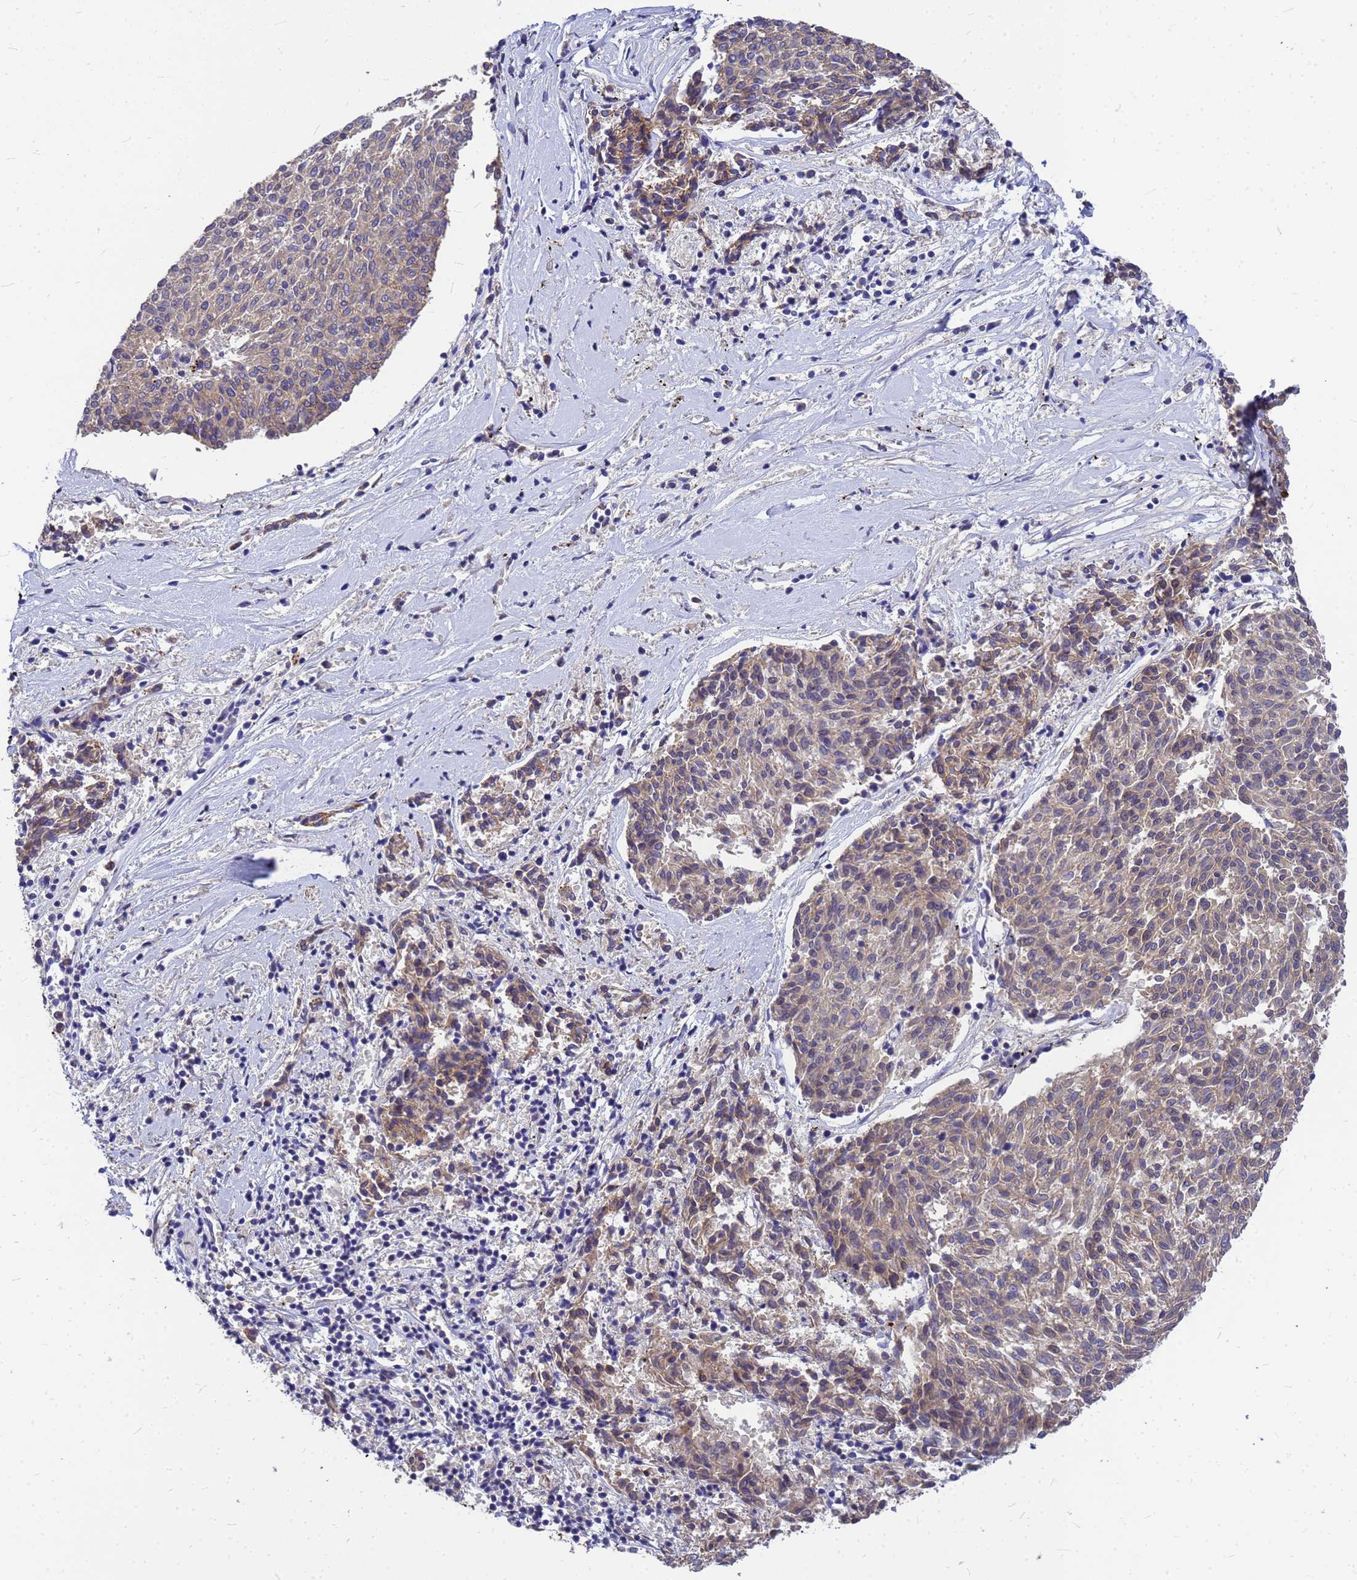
{"staining": {"intensity": "moderate", "quantity": "25%-75%", "location": "cytoplasmic/membranous"}, "tissue": "melanoma", "cell_type": "Tumor cells", "image_type": "cancer", "snomed": [{"axis": "morphology", "description": "Malignant melanoma, NOS"}, {"axis": "topography", "description": "Skin"}], "caption": "About 25%-75% of tumor cells in human malignant melanoma reveal moderate cytoplasmic/membranous protein expression as visualized by brown immunohistochemical staining.", "gene": "FBXW5", "patient": {"sex": "female", "age": 72}}